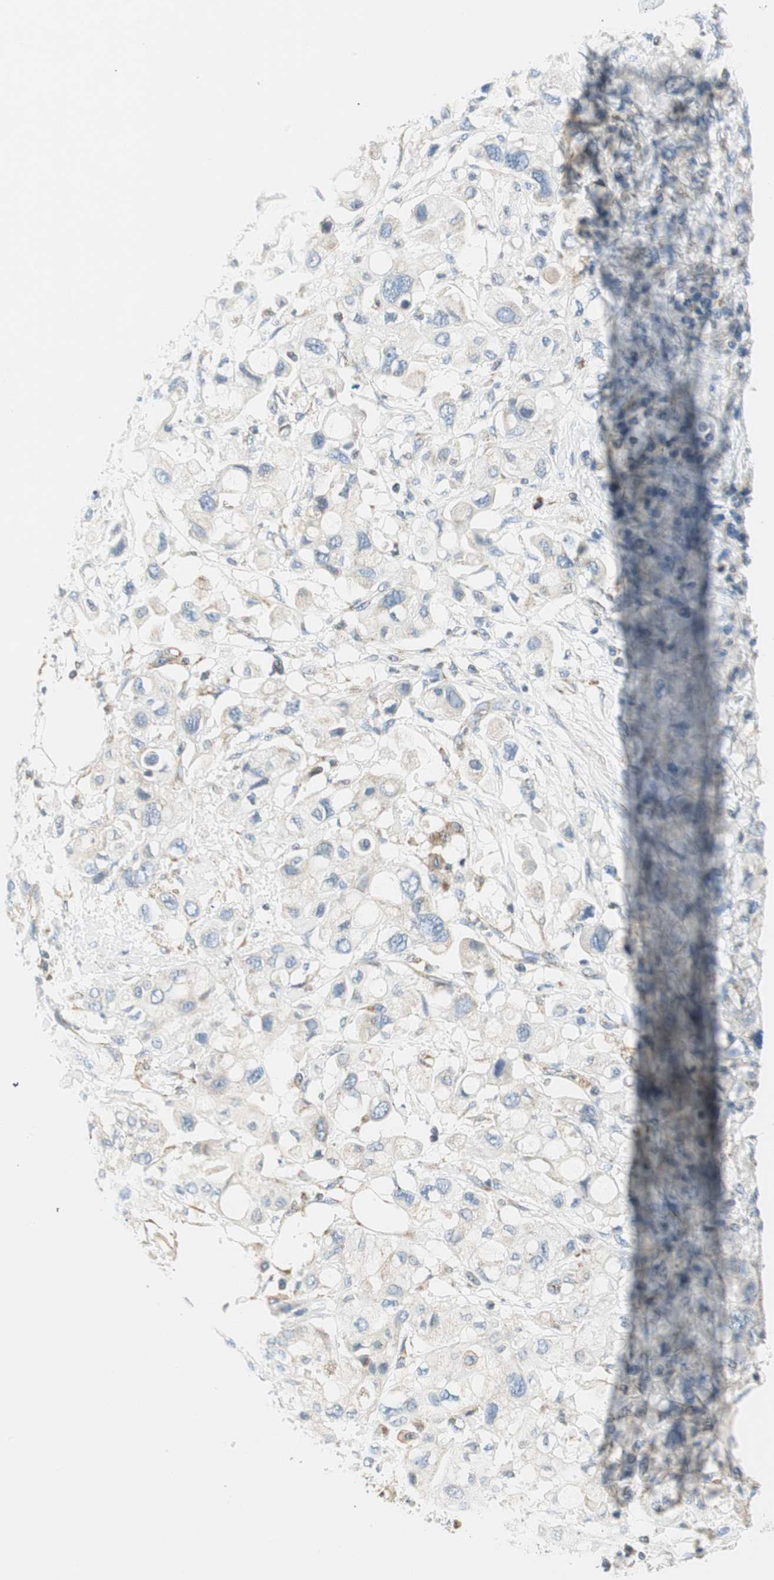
{"staining": {"intensity": "negative", "quantity": "none", "location": "none"}, "tissue": "pancreatic cancer", "cell_type": "Tumor cells", "image_type": "cancer", "snomed": [{"axis": "morphology", "description": "Adenocarcinoma, NOS"}, {"axis": "topography", "description": "Pancreas"}], "caption": "Immunohistochemical staining of human pancreatic cancer demonstrates no significant staining in tumor cells. (Brightfield microscopy of DAB (3,3'-diaminobenzidine) immunohistochemistry (IHC) at high magnification).", "gene": "RORB", "patient": {"sex": "female", "age": 56}}